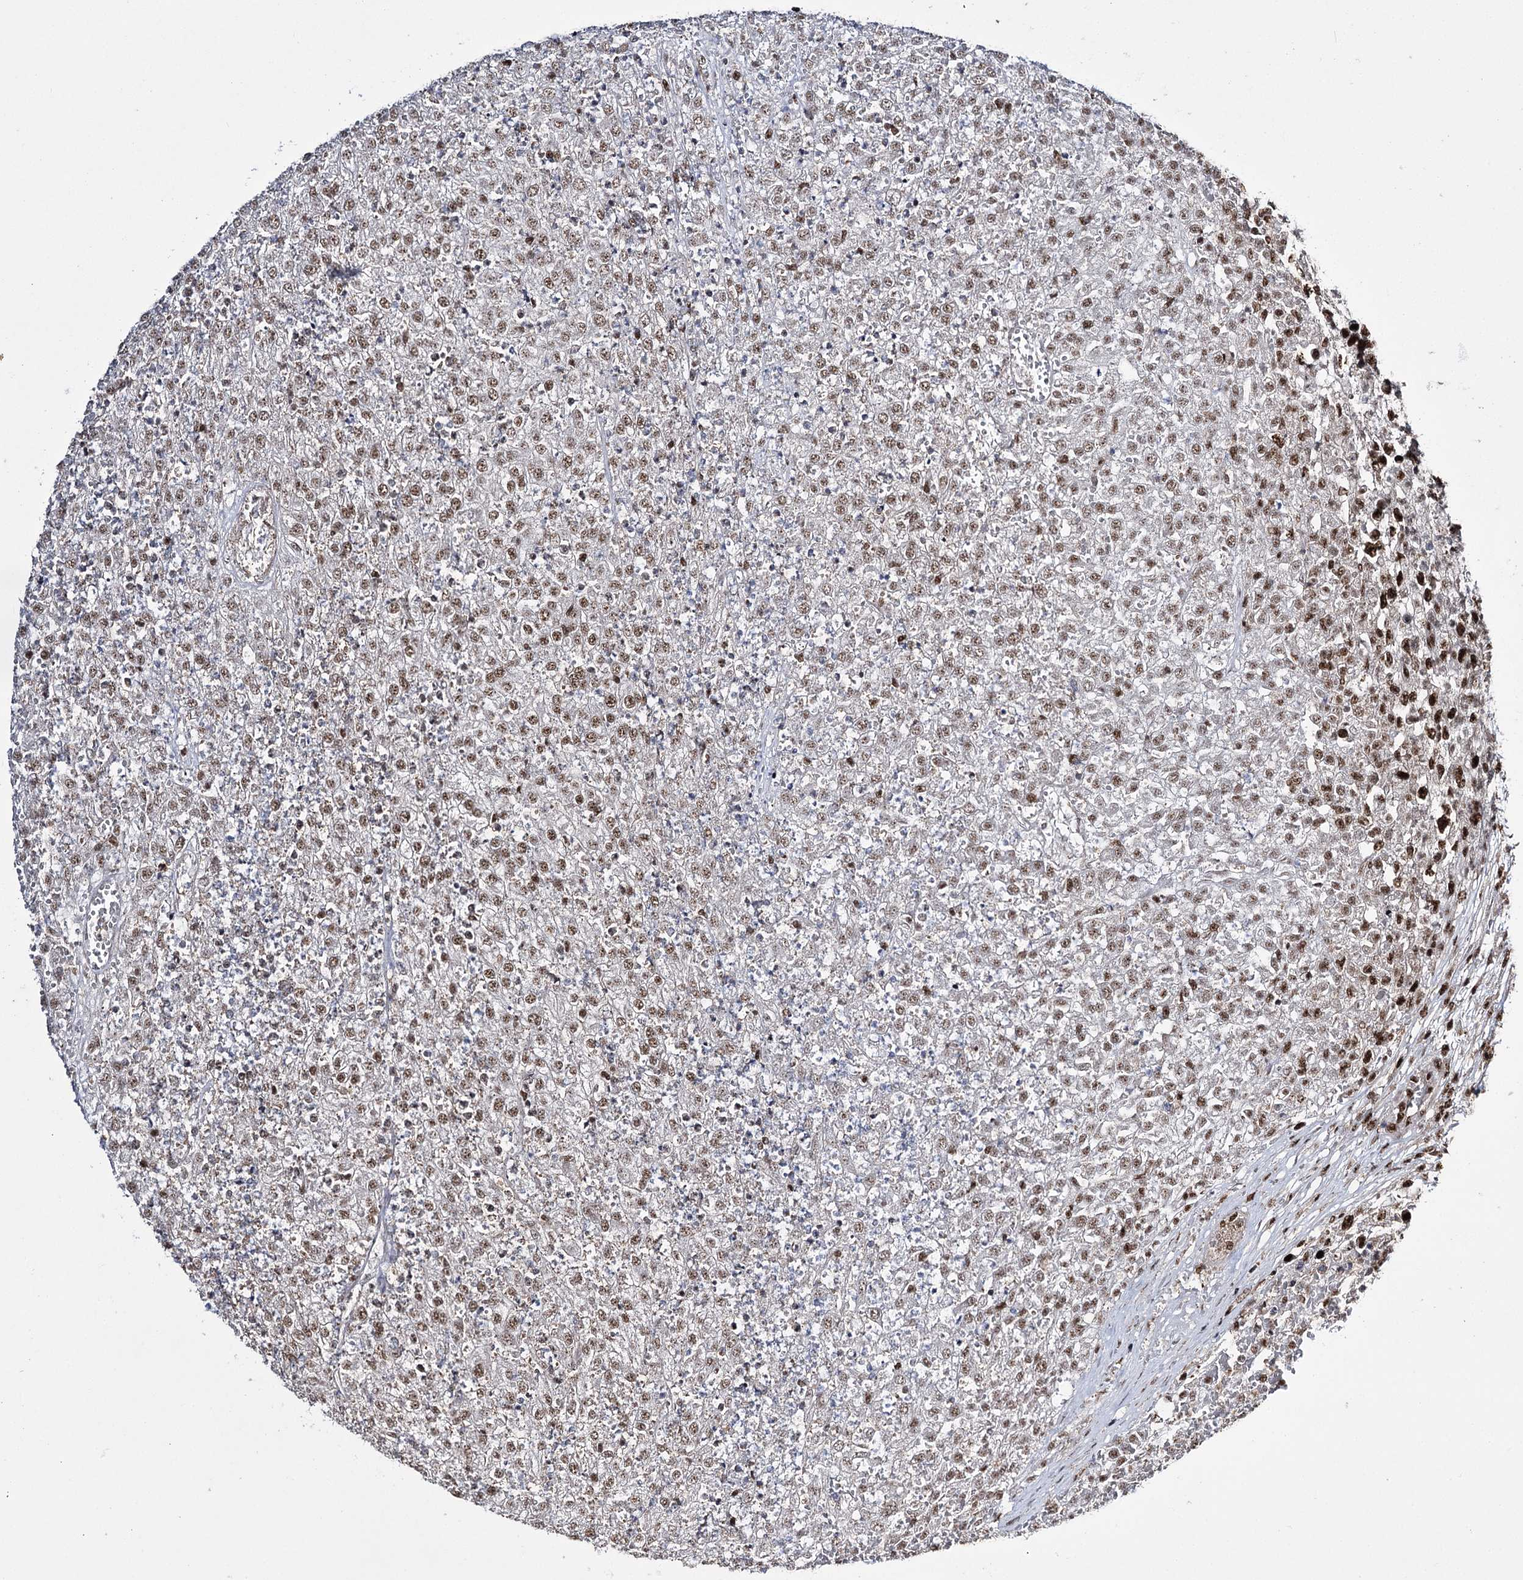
{"staining": {"intensity": "strong", "quantity": "25%-75%", "location": "nuclear"}, "tissue": "renal cancer", "cell_type": "Tumor cells", "image_type": "cancer", "snomed": [{"axis": "morphology", "description": "Adenocarcinoma, NOS"}, {"axis": "topography", "description": "Kidney"}], "caption": "A brown stain labels strong nuclear staining of a protein in human adenocarcinoma (renal) tumor cells.", "gene": "PRPF40A", "patient": {"sex": "female", "age": 54}}